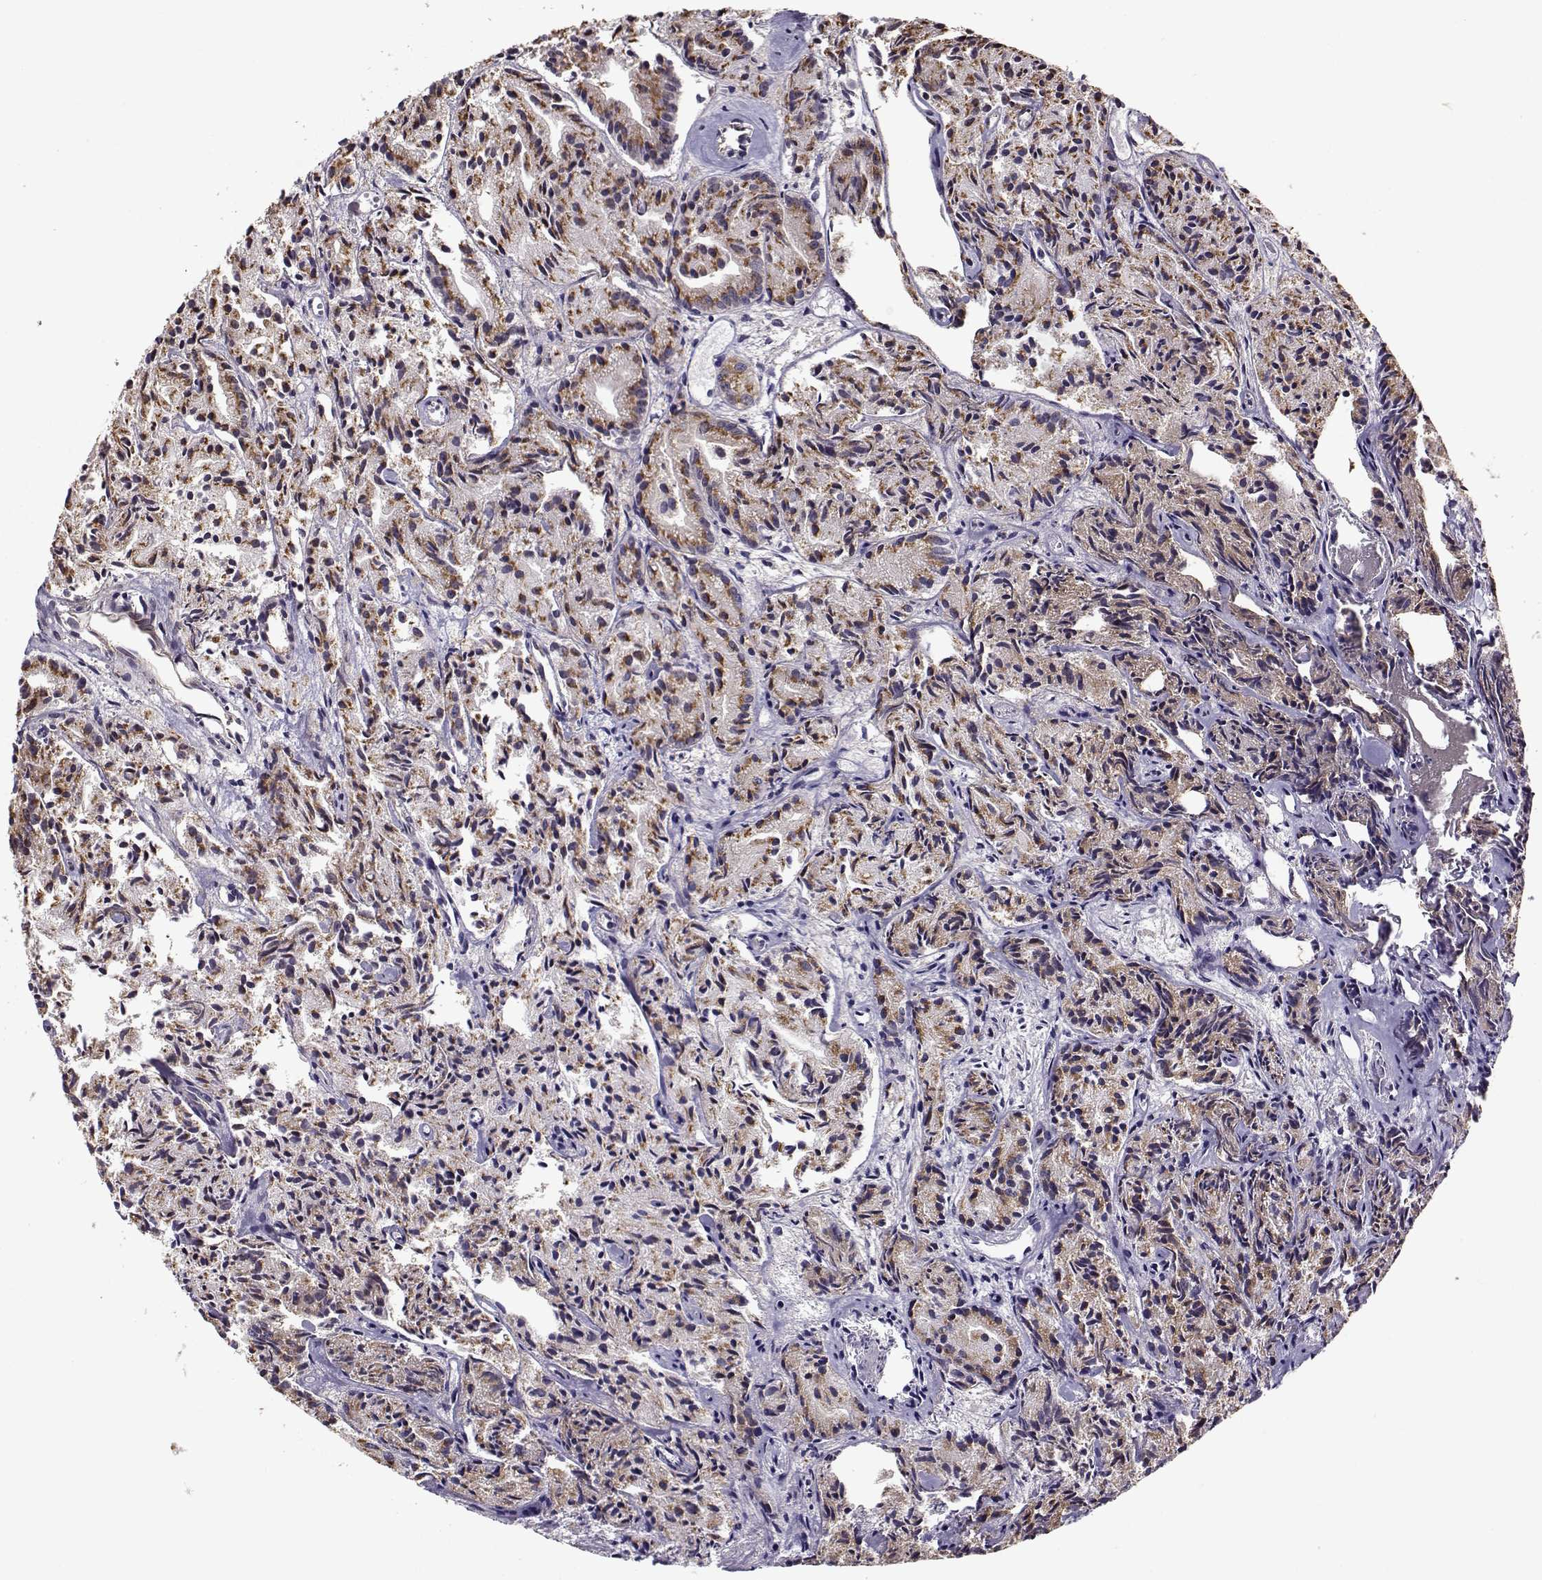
{"staining": {"intensity": "strong", "quantity": ">75%", "location": "cytoplasmic/membranous"}, "tissue": "prostate cancer", "cell_type": "Tumor cells", "image_type": "cancer", "snomed": [{"axis": "morphology", "description": "Adenocarcinoma, Medium grade"}, {"axis": "topography", "description": "Prostate"}], "caption": "Approximately >75% of tumor cells in human prostate medium-grade adenocarcinoma display strong cytoplasmic/membranous protein staining as visualized by brown immunohistochemical staining.", "gene": "RPL31", "patient": {"sex": "male", "age": 74}}